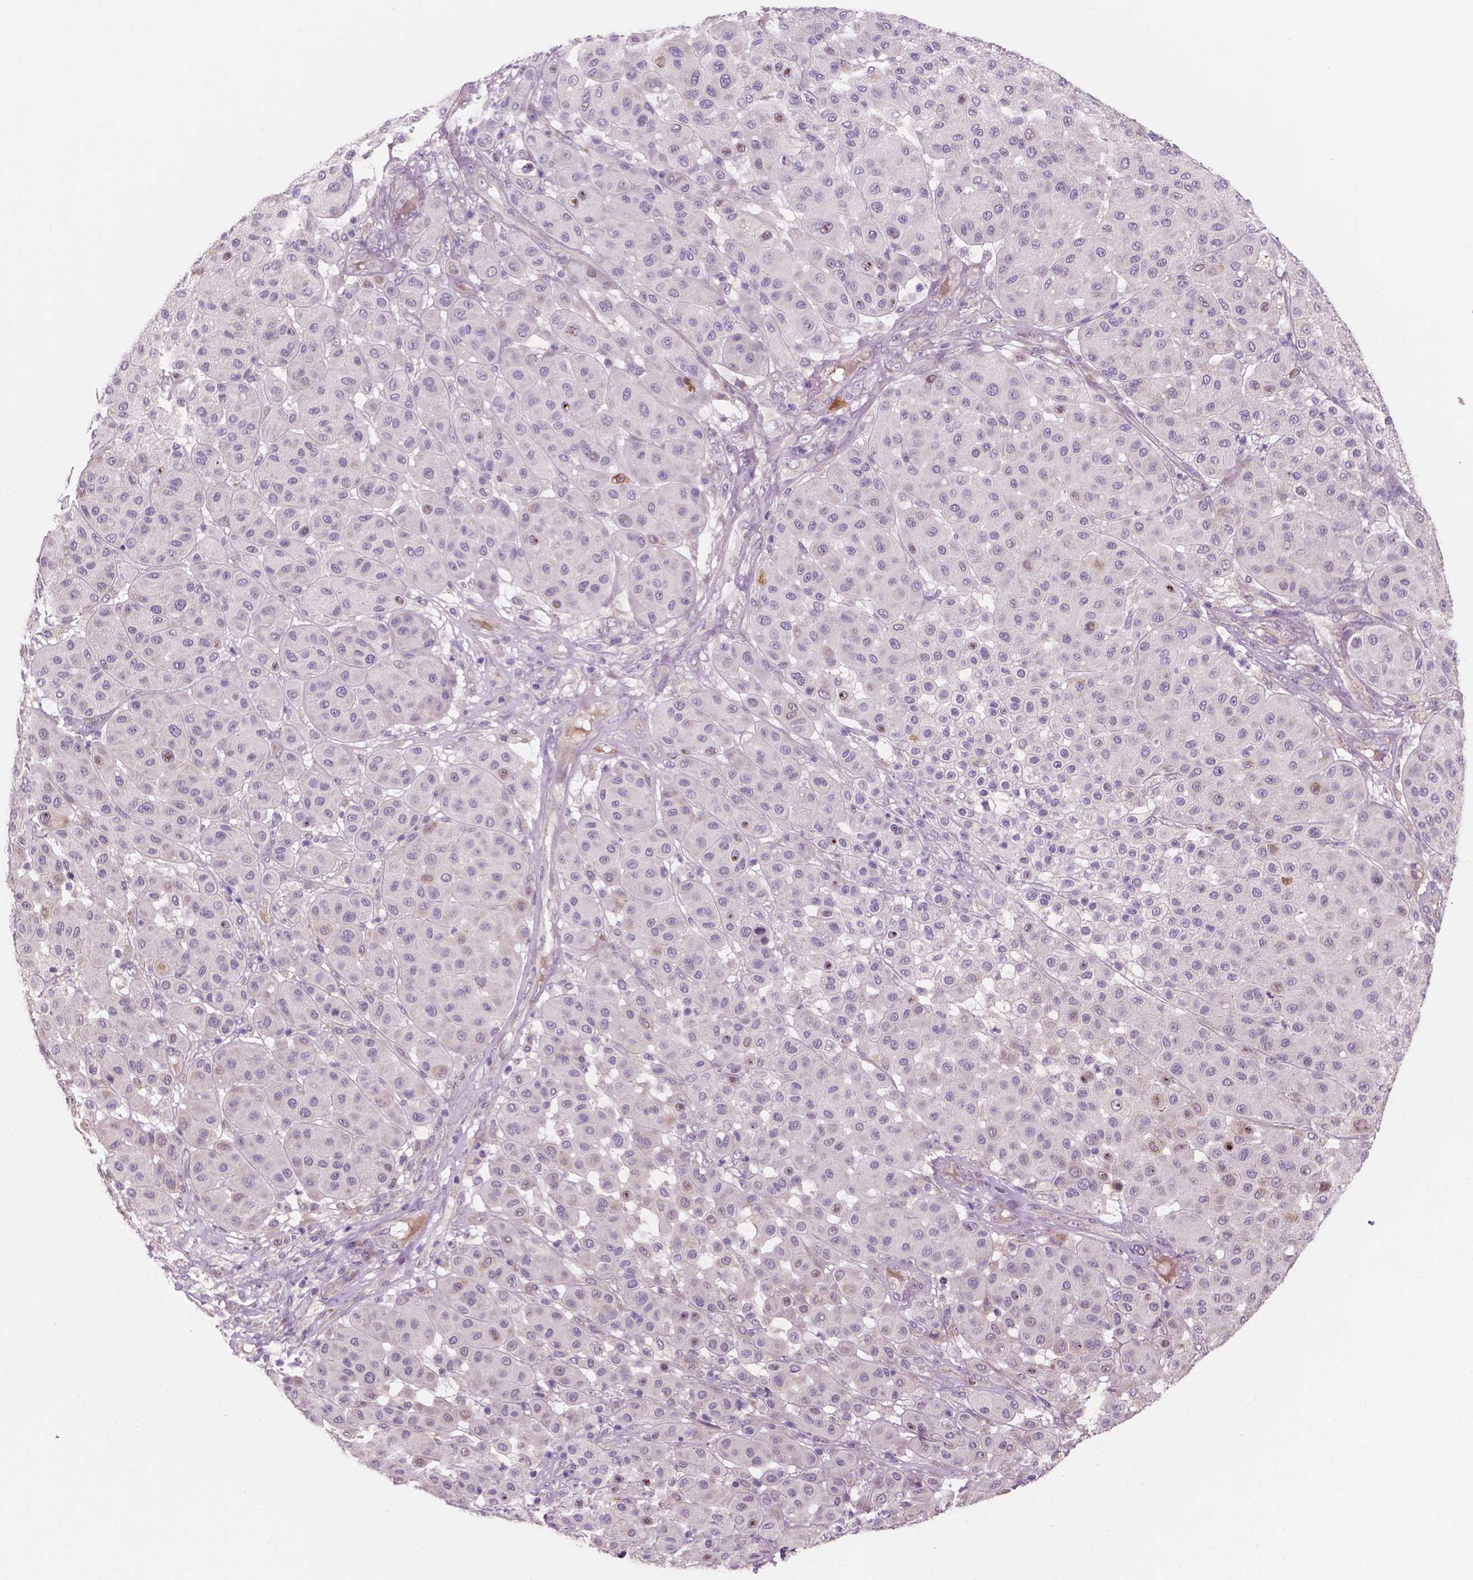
{"staining": {"intensity": "negative", "quantity": "none", "location": "none"}, "tissue": "melanoma", "cell_type": "Tumor cells", "image_type": "cancer", "snomed": [{"axis": "morphology", "description": "Malignant melanoma, Metastatic site"}, {"axis": "topography", "description": "Smooth muscle"}], "caption": "Immunohistochemical staining of malignant melanoma (metastatic site) shows no significant expression in tumor cells.", "gene": "LRP1B", "patient": {"sex": "male", "age": 41}}